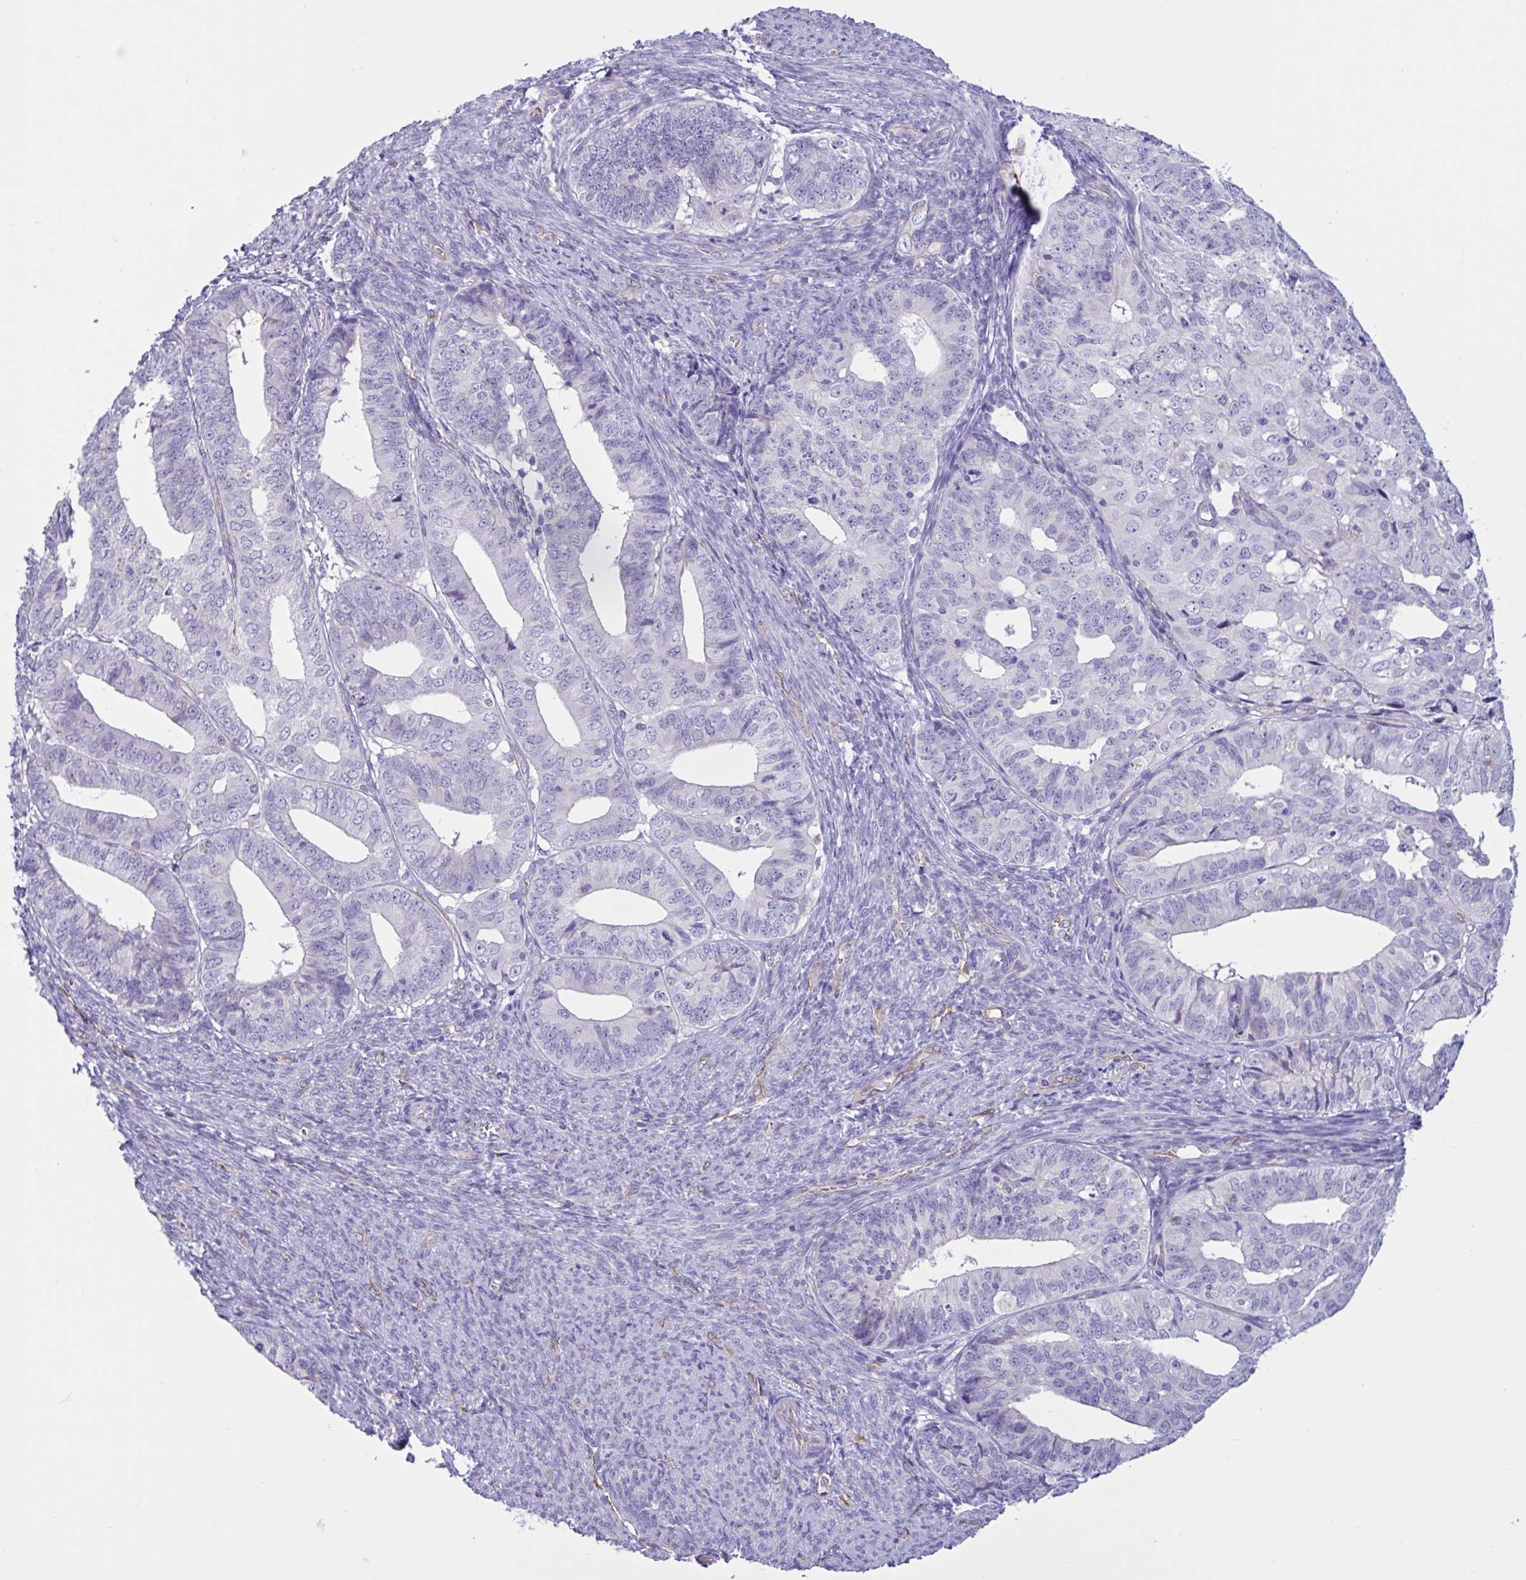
{"staining": {"intensity": "negative", "quantity": "none", "location": "none"}, "tissue": "endometrial cancer", "cell_type": "Tumor cells", "image_type": "cancer", "snomed": [{"axis": "morphology", "description": "Adenocarcinoma, NOS"}, {"axis": "topography", "description": "Endometrium"}], "caption": "This is an immunohistochemistry (IHC) image of endometrial adenocarcinoma. There is no staining in tumor cells.", "gene": "RPL22L1", "patient": {"sex": "female", "age": 56}}